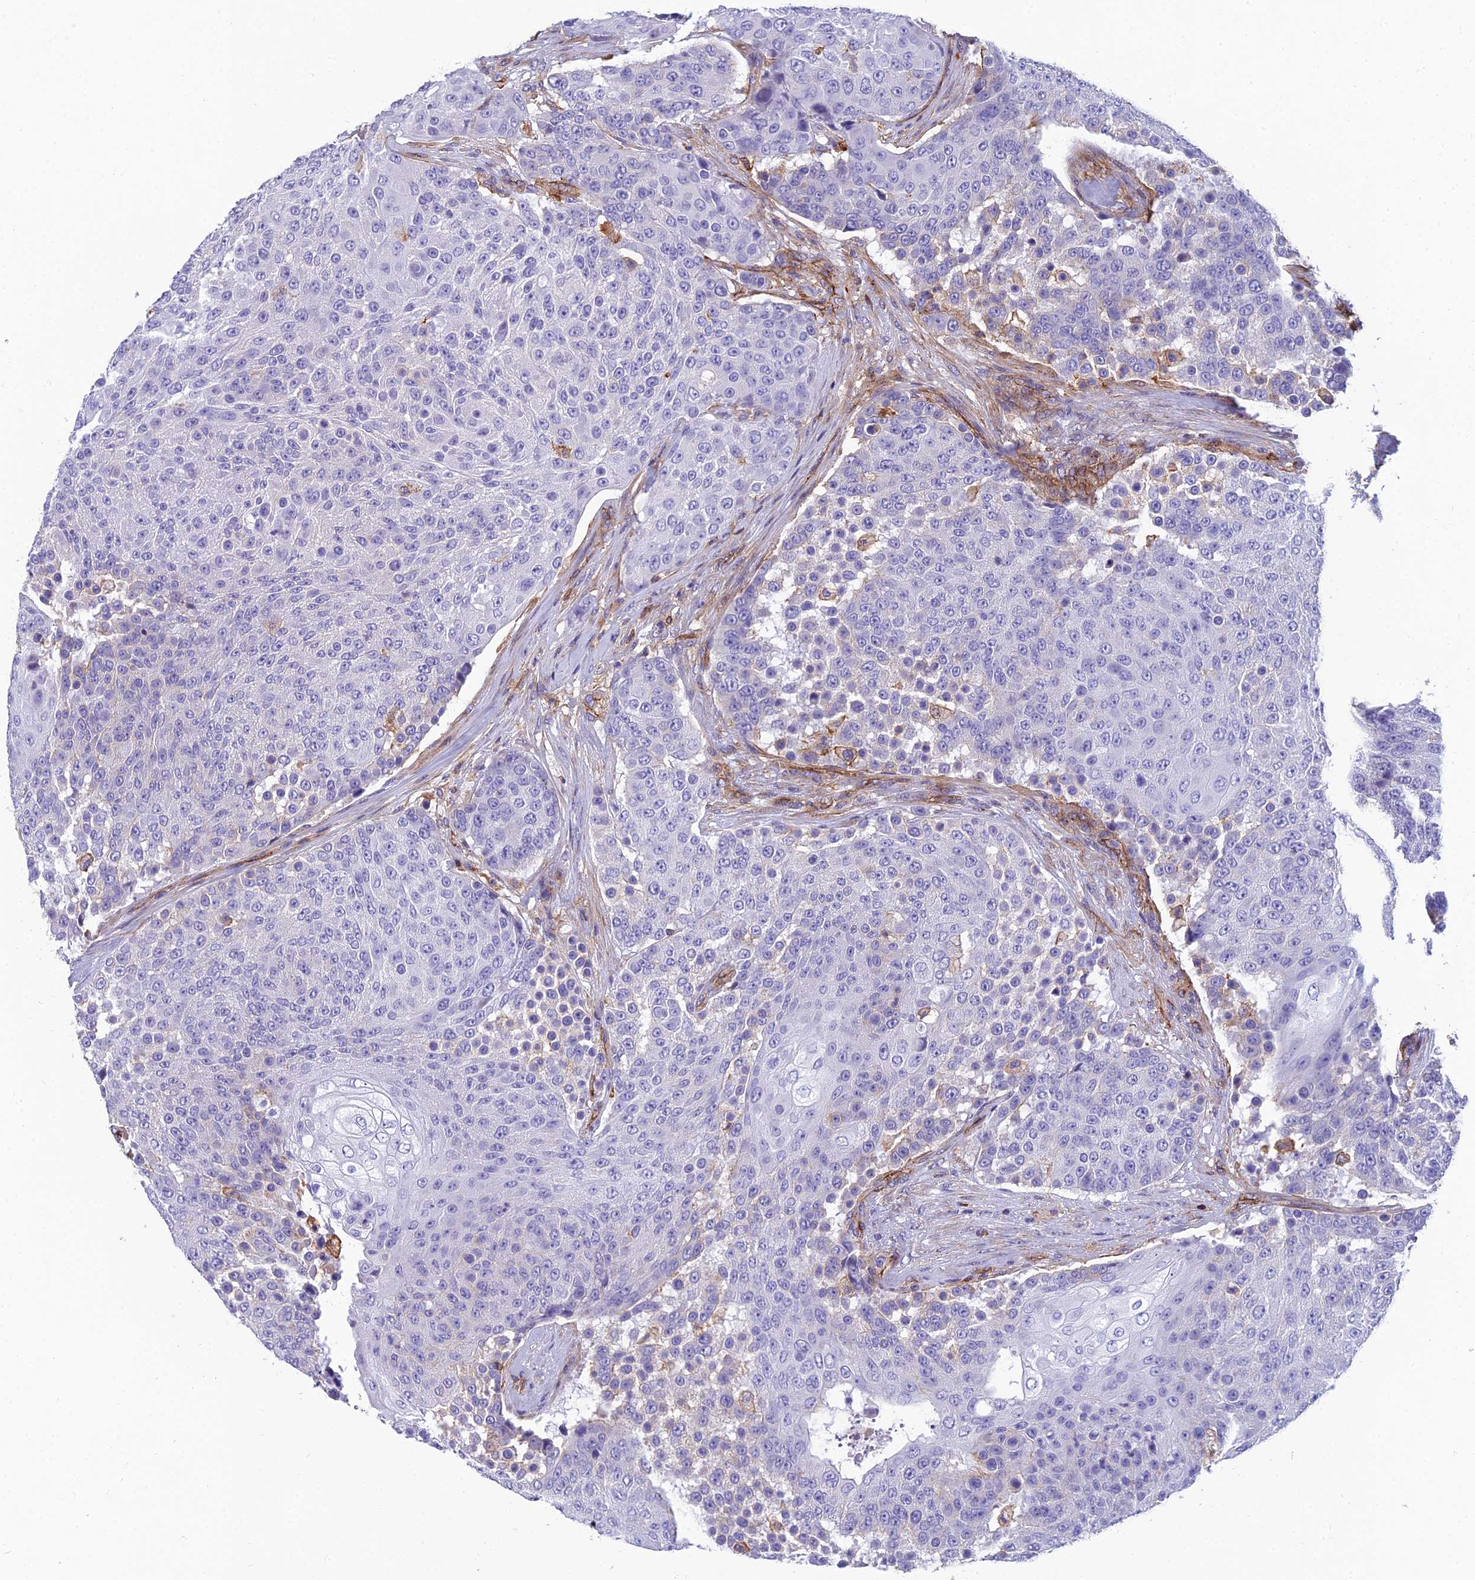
{"staining": {"intensity": "negative", "quantity": "none", "location": "none"}, "tissue": "urothelial cancer", "cell_type": "Tumor cells", "image_type": "cancer", "snomed": [{"axis": "morphology", "description": "Urothelial carcinoma, High grade"}, {"axis": "topography", "description": "Urinary bladder"}], "caption": "Human urothelial carcinoma (high-grade) stained for a protein using immunohistochemistry (IHC) reveals no expression in tumor cells.", "gene": "PPP1R18", "patient": {"sex": "female", "age": 63}}